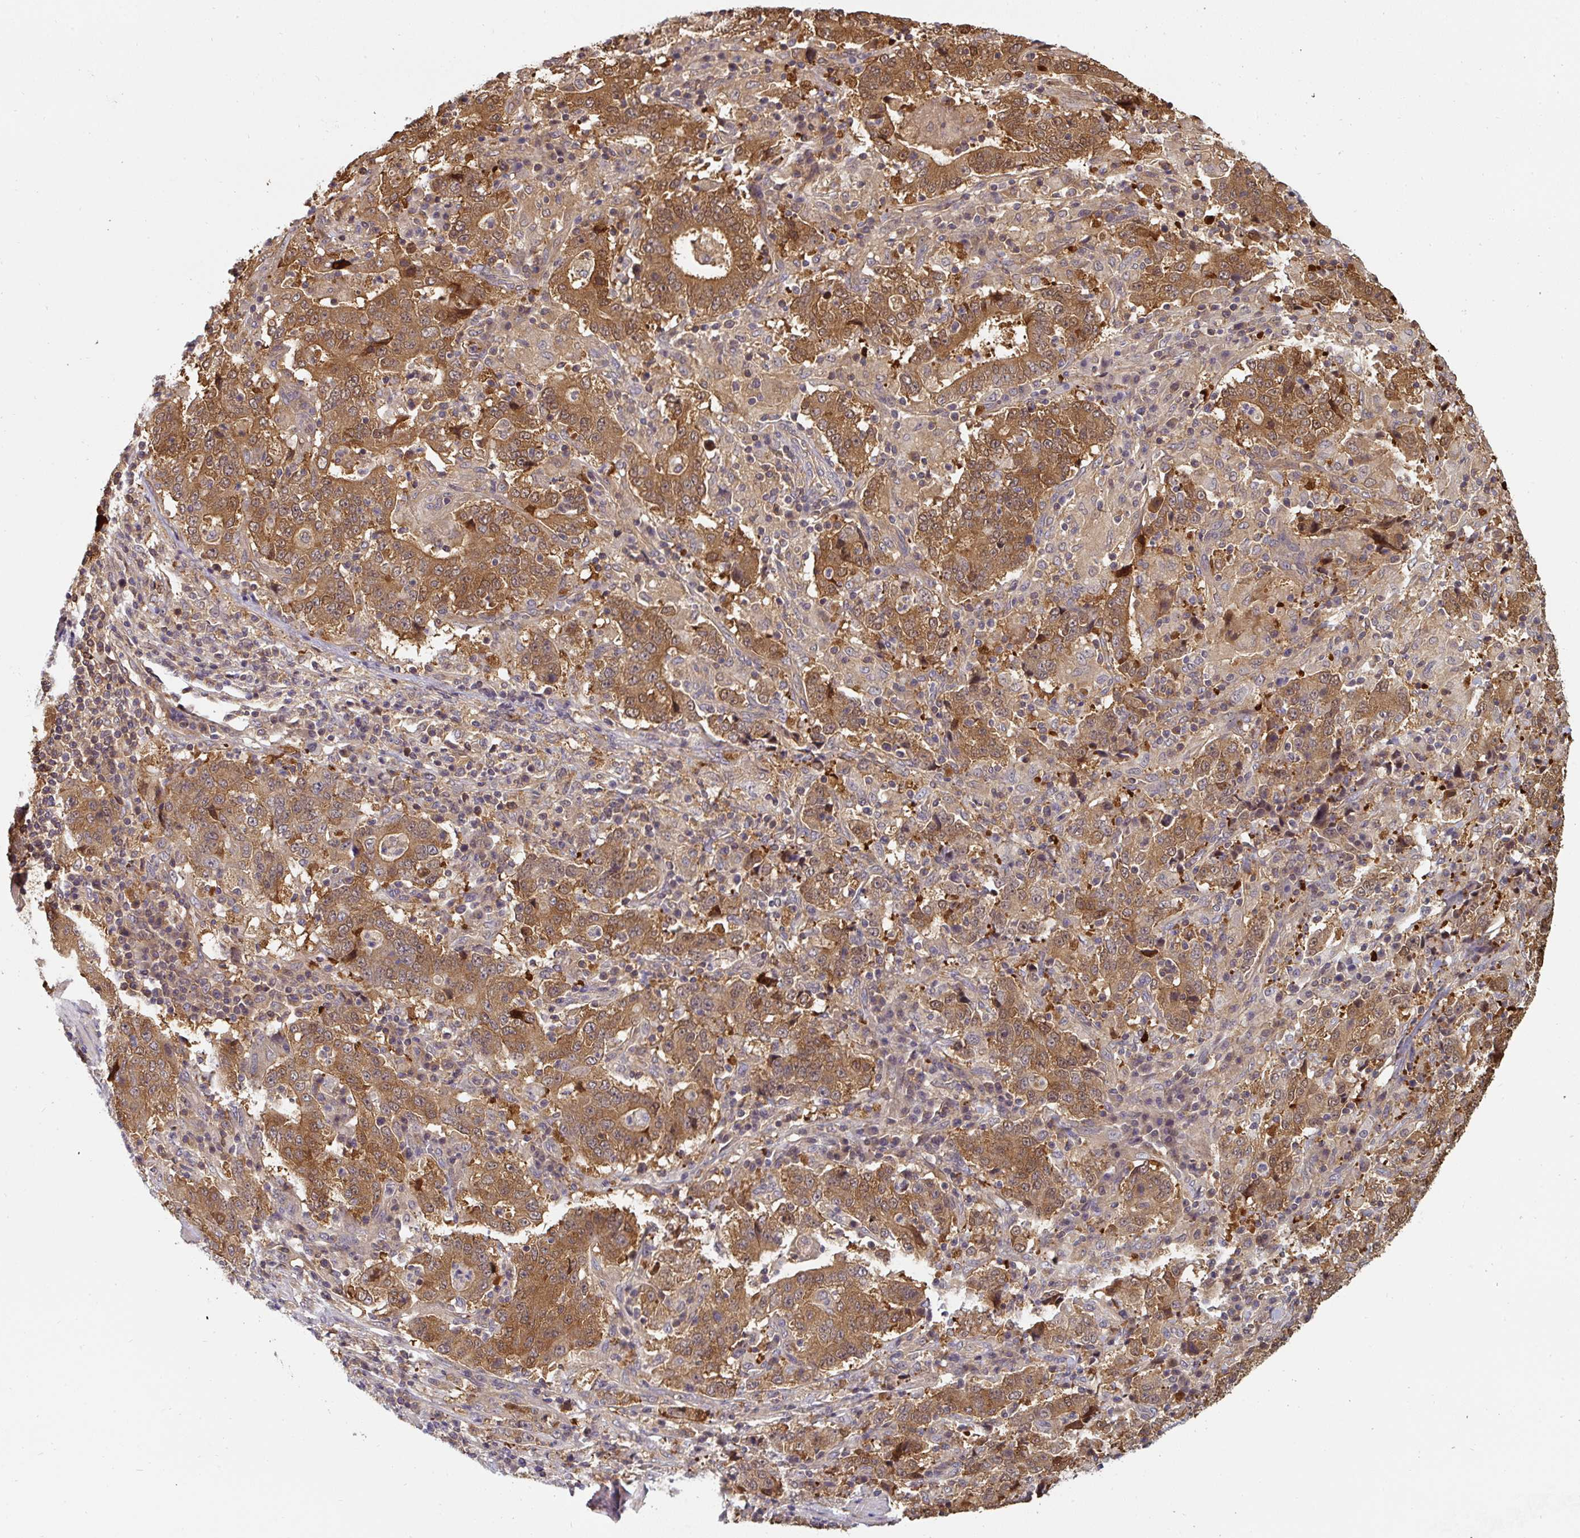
{"staining": {"intensity": "moderate", "quantity": ">75%", "location": "cytoplasmic/membranous,nuclear"}, "tissue": "stomach cancer", "cell_type": "Tumor cells", "image_type": "cancer", "snomed": [{"axis": "morphology", "description": "Normal tissue, NOS"}, {"axis": "morphology", "description": "Adenocarcinoma, NOS"}, {"axis": "topography", "description": "Stomach, upper"}, {"axis": "topography", "description": "Stomach"}], "caption": "Approximately >75% of tumor cells in human stomach adenocarcinoma display moderate cytoplasmic/membranous and nuclear protein expression as visualized by brown immunohistochemical staining.", "gene": "ST13", "patient": {"sex": "male", "age": 59}}